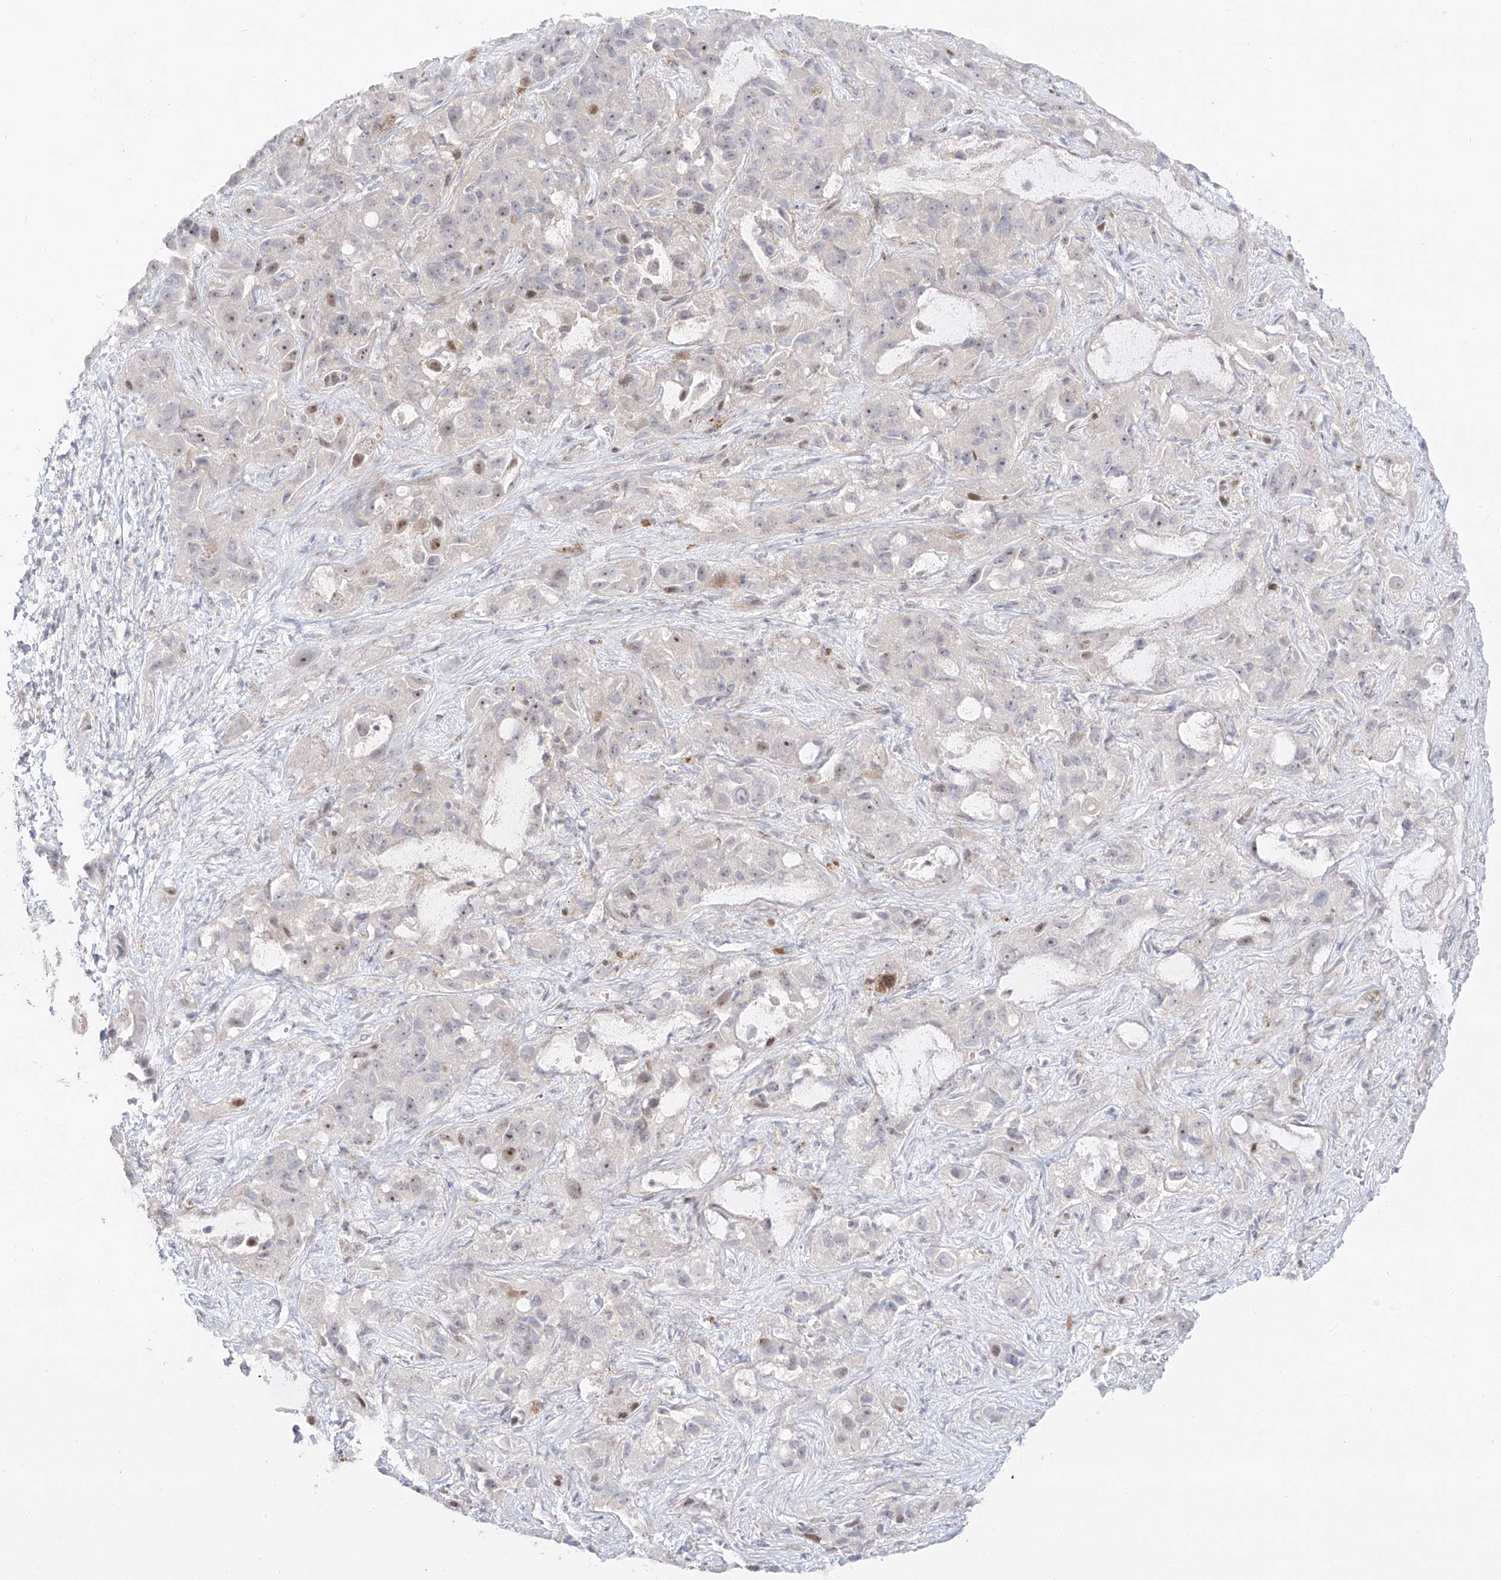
{"staining": {"intensity": "moderate", "quantity": "25%-75%", "location": "nuclear"}, "tissue": "liver cancer", "cell_type": "Tumor cells", "image_type": "cancer", "snomed": [{"axis": "morphology", "description": "Cholangiocarcinoma"}, {"axis": "topography", "description": "Liver"}], "caption": "This is an image of immunohistochemistry (IHC) staining of liver cancer (cholangiocarcinoma), which shows moderate positivity in the nuclear of tumor cells.", "gene": "ZNF180", "patient": {"sex": "female", "age": 52}}